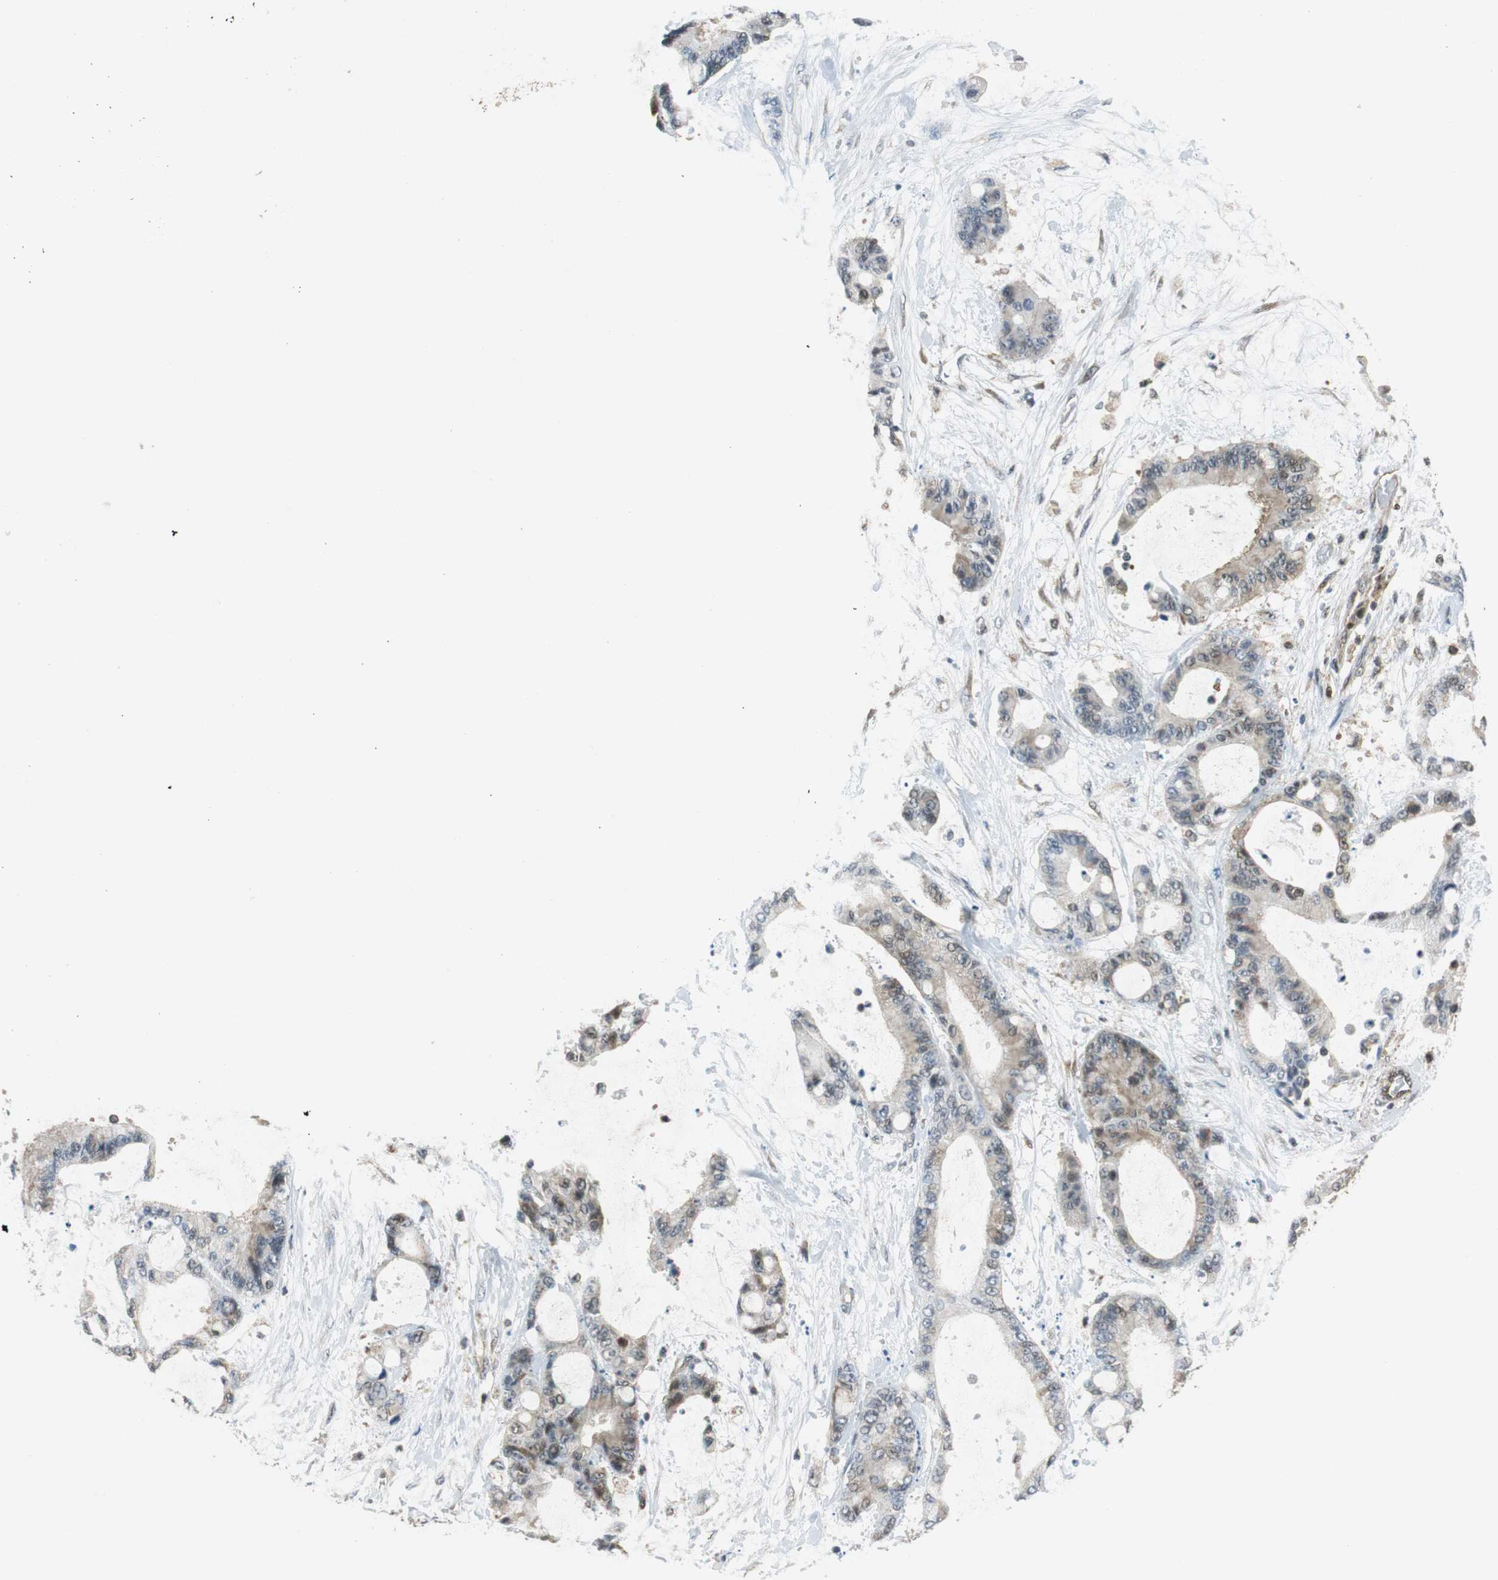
{"staining": {"intensity": "weak", "quantity": "25%-75%", "location": "cytoplasmic/membranous"}, "tissue": "liver cancer", "cell_type": "Tumor cells", "image_type": "cancer", "snomed": [{"axis": "morphology", "description": "Cholangiocarcinoma"}, {"axis": "topography", "description": "Liver"}], "caption": "Immunohistochemical staining of liver cancer (cholangiocarcinoma) displays low levels of weak cytoplasmic/membranous staining in approximately 25%-75% of tumor cells. (DAB (3,3'-diaminobenzidine) IHC, brown staining for protein, blue staining for nuclei).", "gene": "GSDMD", "patient": {"sex": "female", "age": 73}}